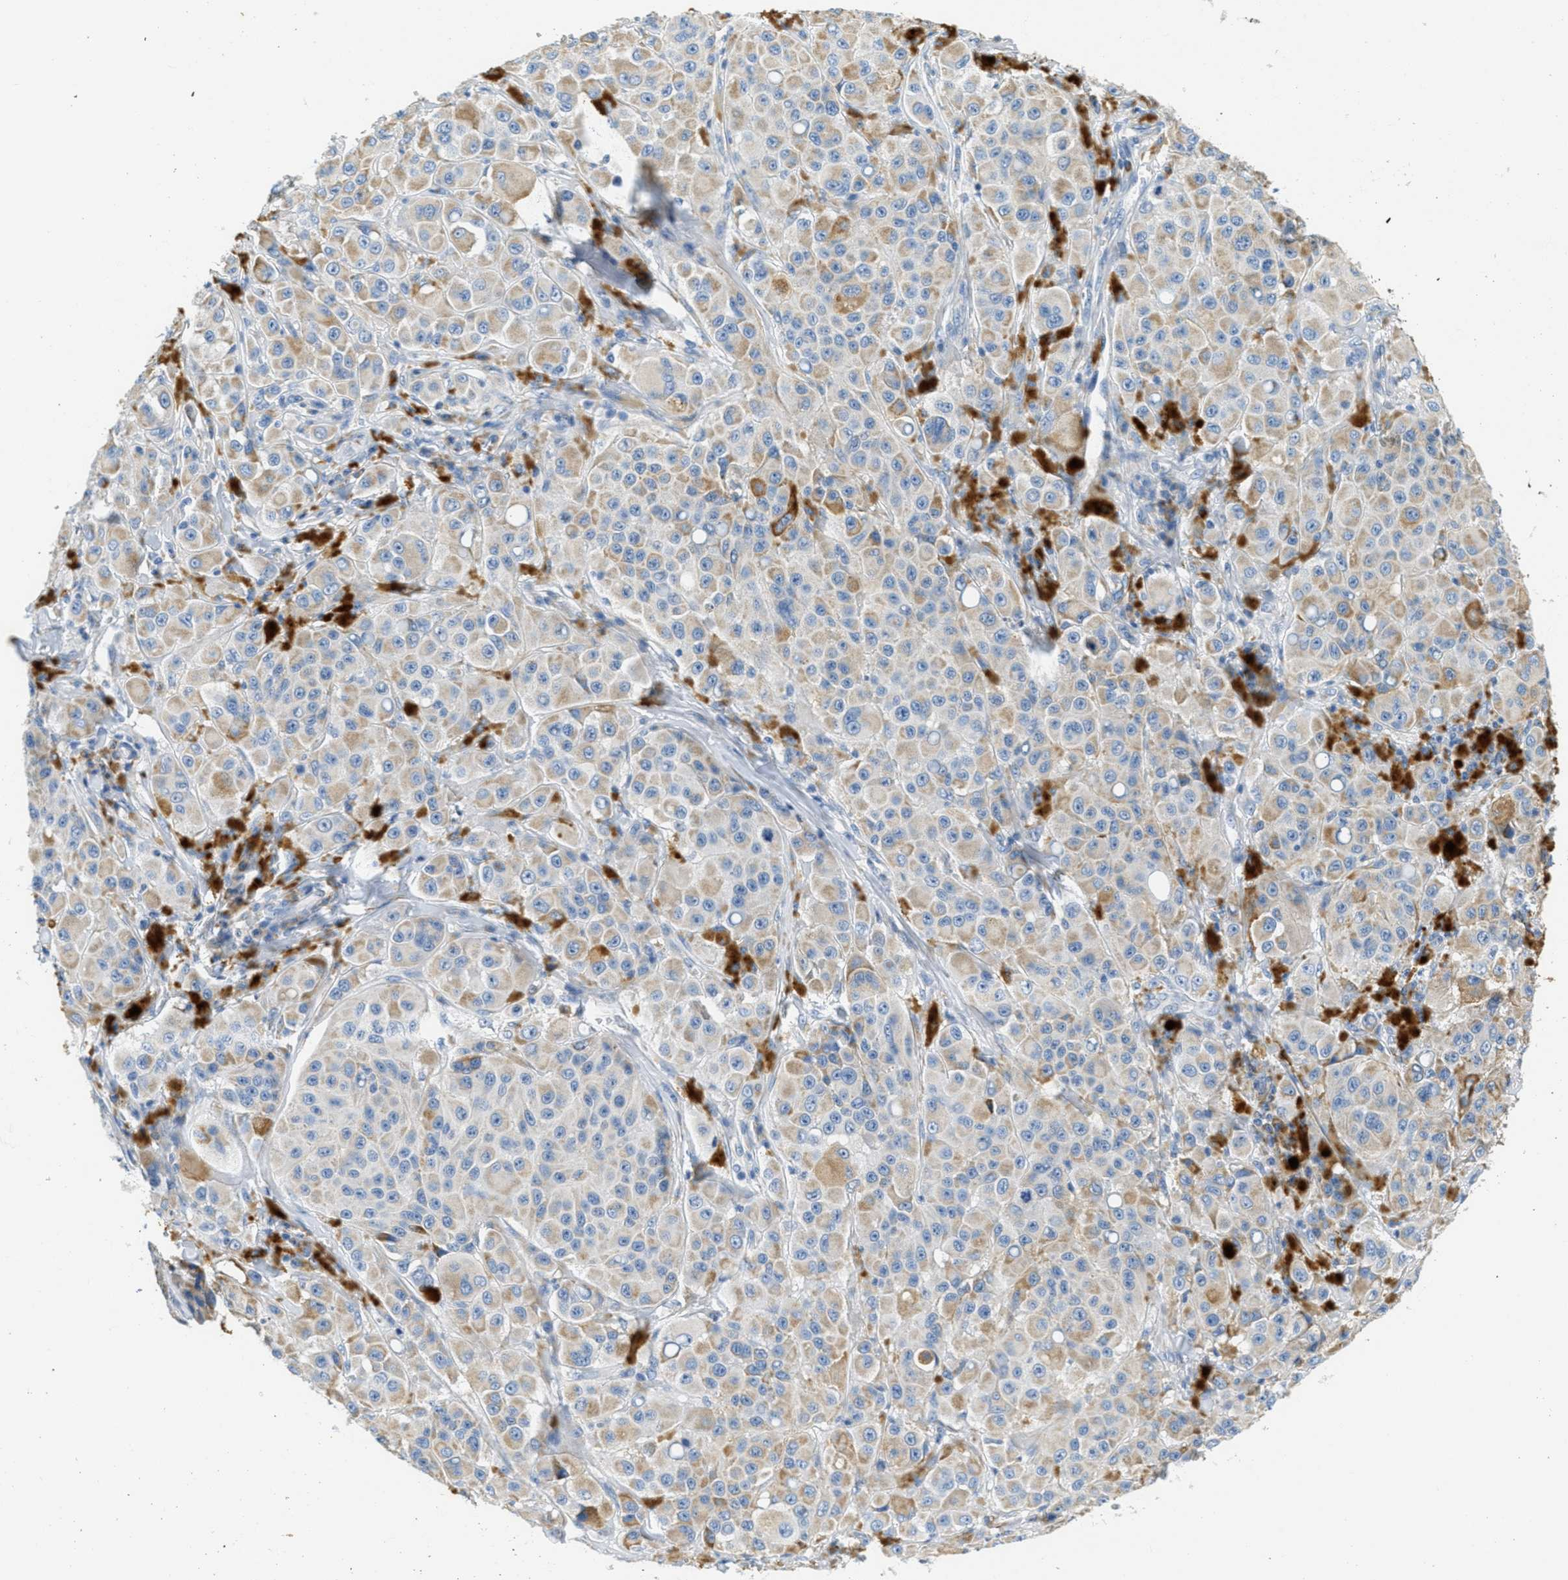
{"staining": {"intensity": "weak", "quantity": "25%-75%", "location": "cytoplasmic/membranous"}, "tissue": "melanoma", "cell_type": "Tumor cells", "image_type": "cancer", "snomed": [{"axis": "morphology", "description": "Malignant melanoma, NOS"}, {"axis": "topography", "description": "Skin"}], "caption": "An image of melanoma stained for a protein shows weak cytoplasmic/membranous brown staining in tumor cells.", "gene": "CA4", "patient": {"sex": "male", "age": 84}}